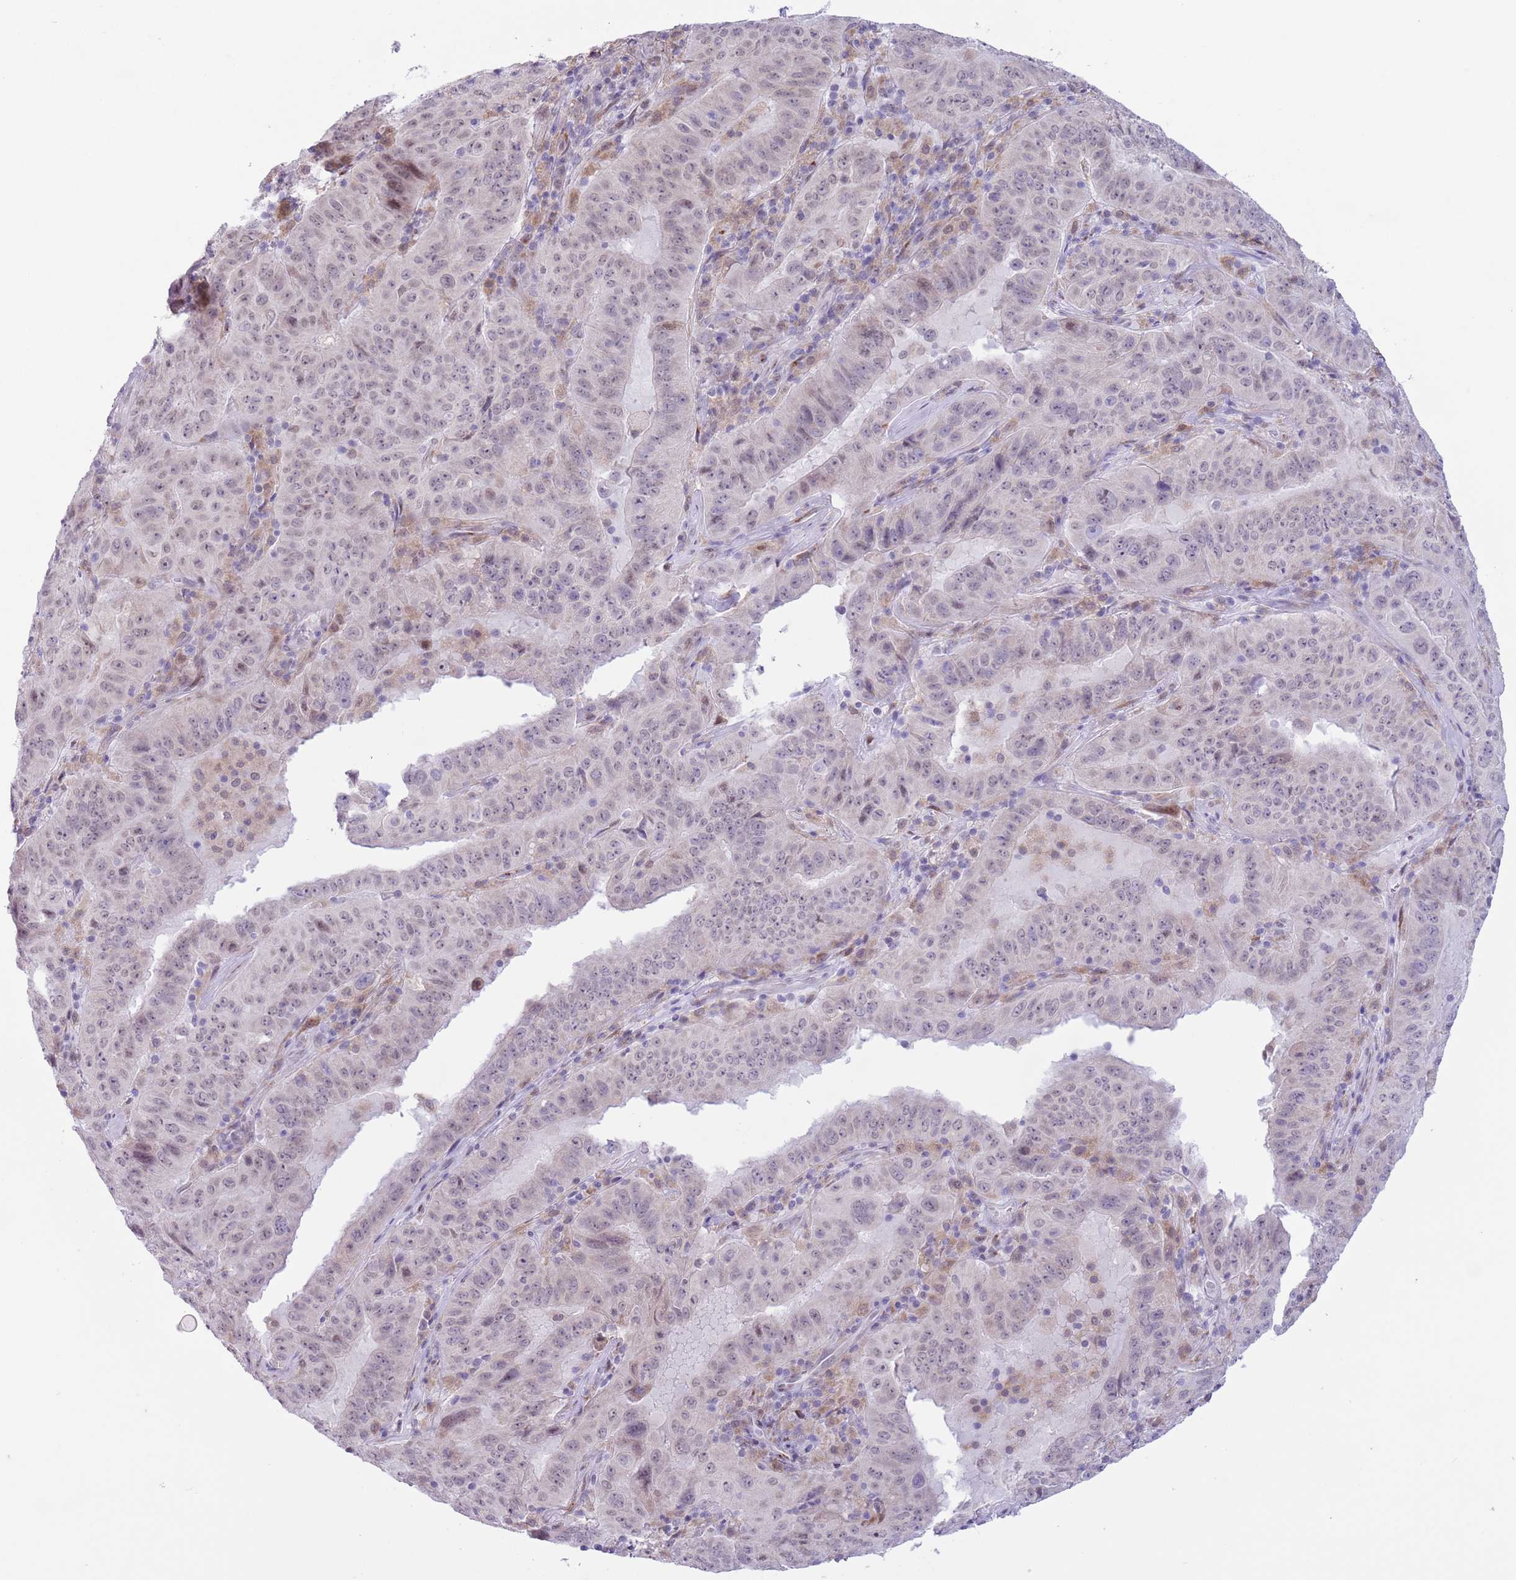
{"staining": {"intensity": "weak", "quantity": "25%-75%", "location": "cytoplasmic/membranous,nuclear"}, "tissue": "pancreatic cancer", "cell_type": "Tumor cells", "image_type": "cancer", "snomed": [{"axis": "morphology", "description": "Adenocarcinoma, NOS"}, {"axis": "topography", "description": "Pancreas"}], "caption": "A brown stain labels weak cytoplasmic/membranous and nuclear expression of a protein in pancreatic cancer tumor cells.", "gene": "ZNF576", "patient": {"sex": "male", "age": 63}}